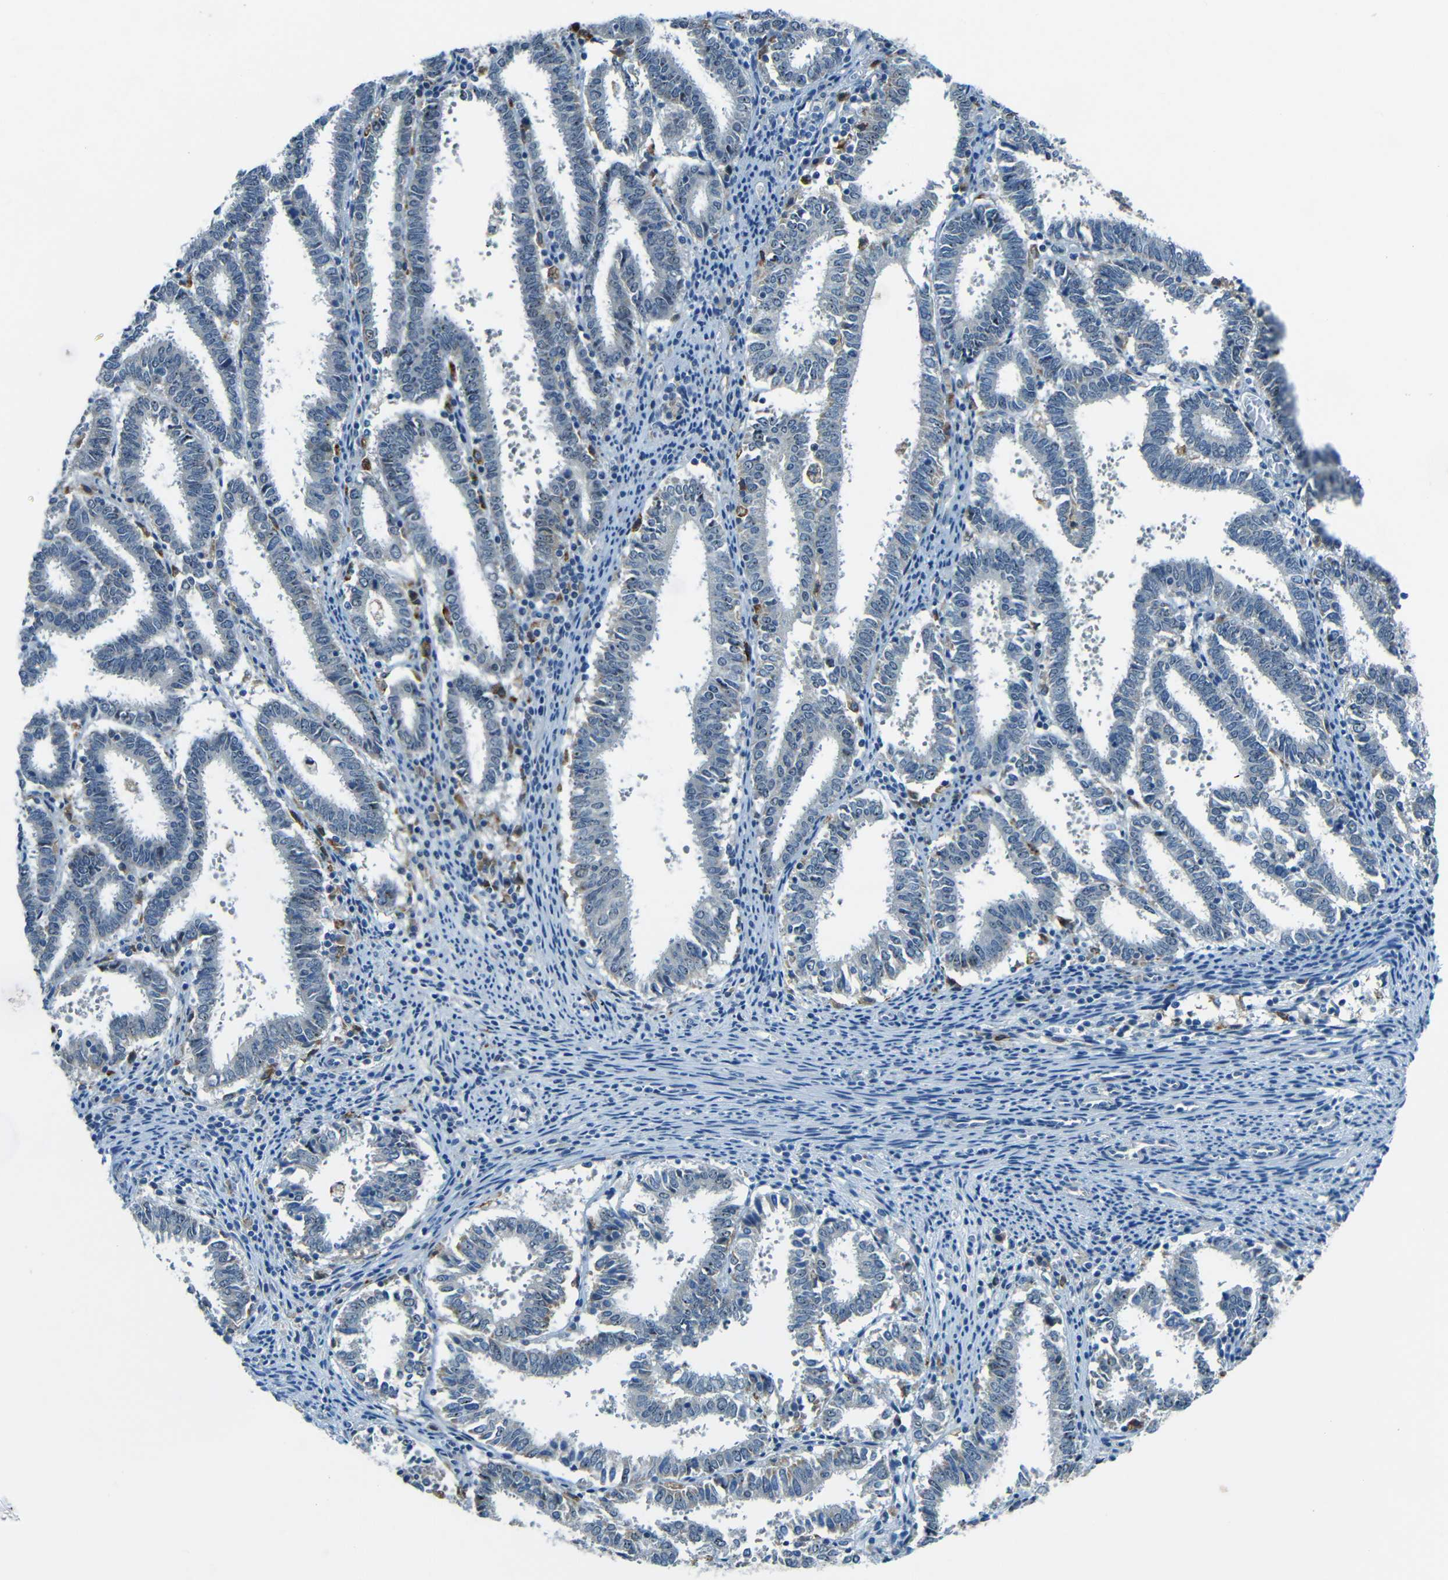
{"staining": {"intensity": "negative", "quantity": "none", "location": "none"}, "tissue": "endometrial cancer", "cell_type": "Tumor cells", "image_type": "cancer", "snomed": [{"axis": "morphology", "description": "Adenocarcinoma, NOS"}, {"axis": "topography", "description": "Uterus"}], "caption": "A high-resolution photomicrograph shows IHC staining of endometrial cancer (adenocarcinoma), which exhibits no significant expression in tumor cells.", "gene": "ANKRD22", "patient": {"sex": "female", "age": 83}}